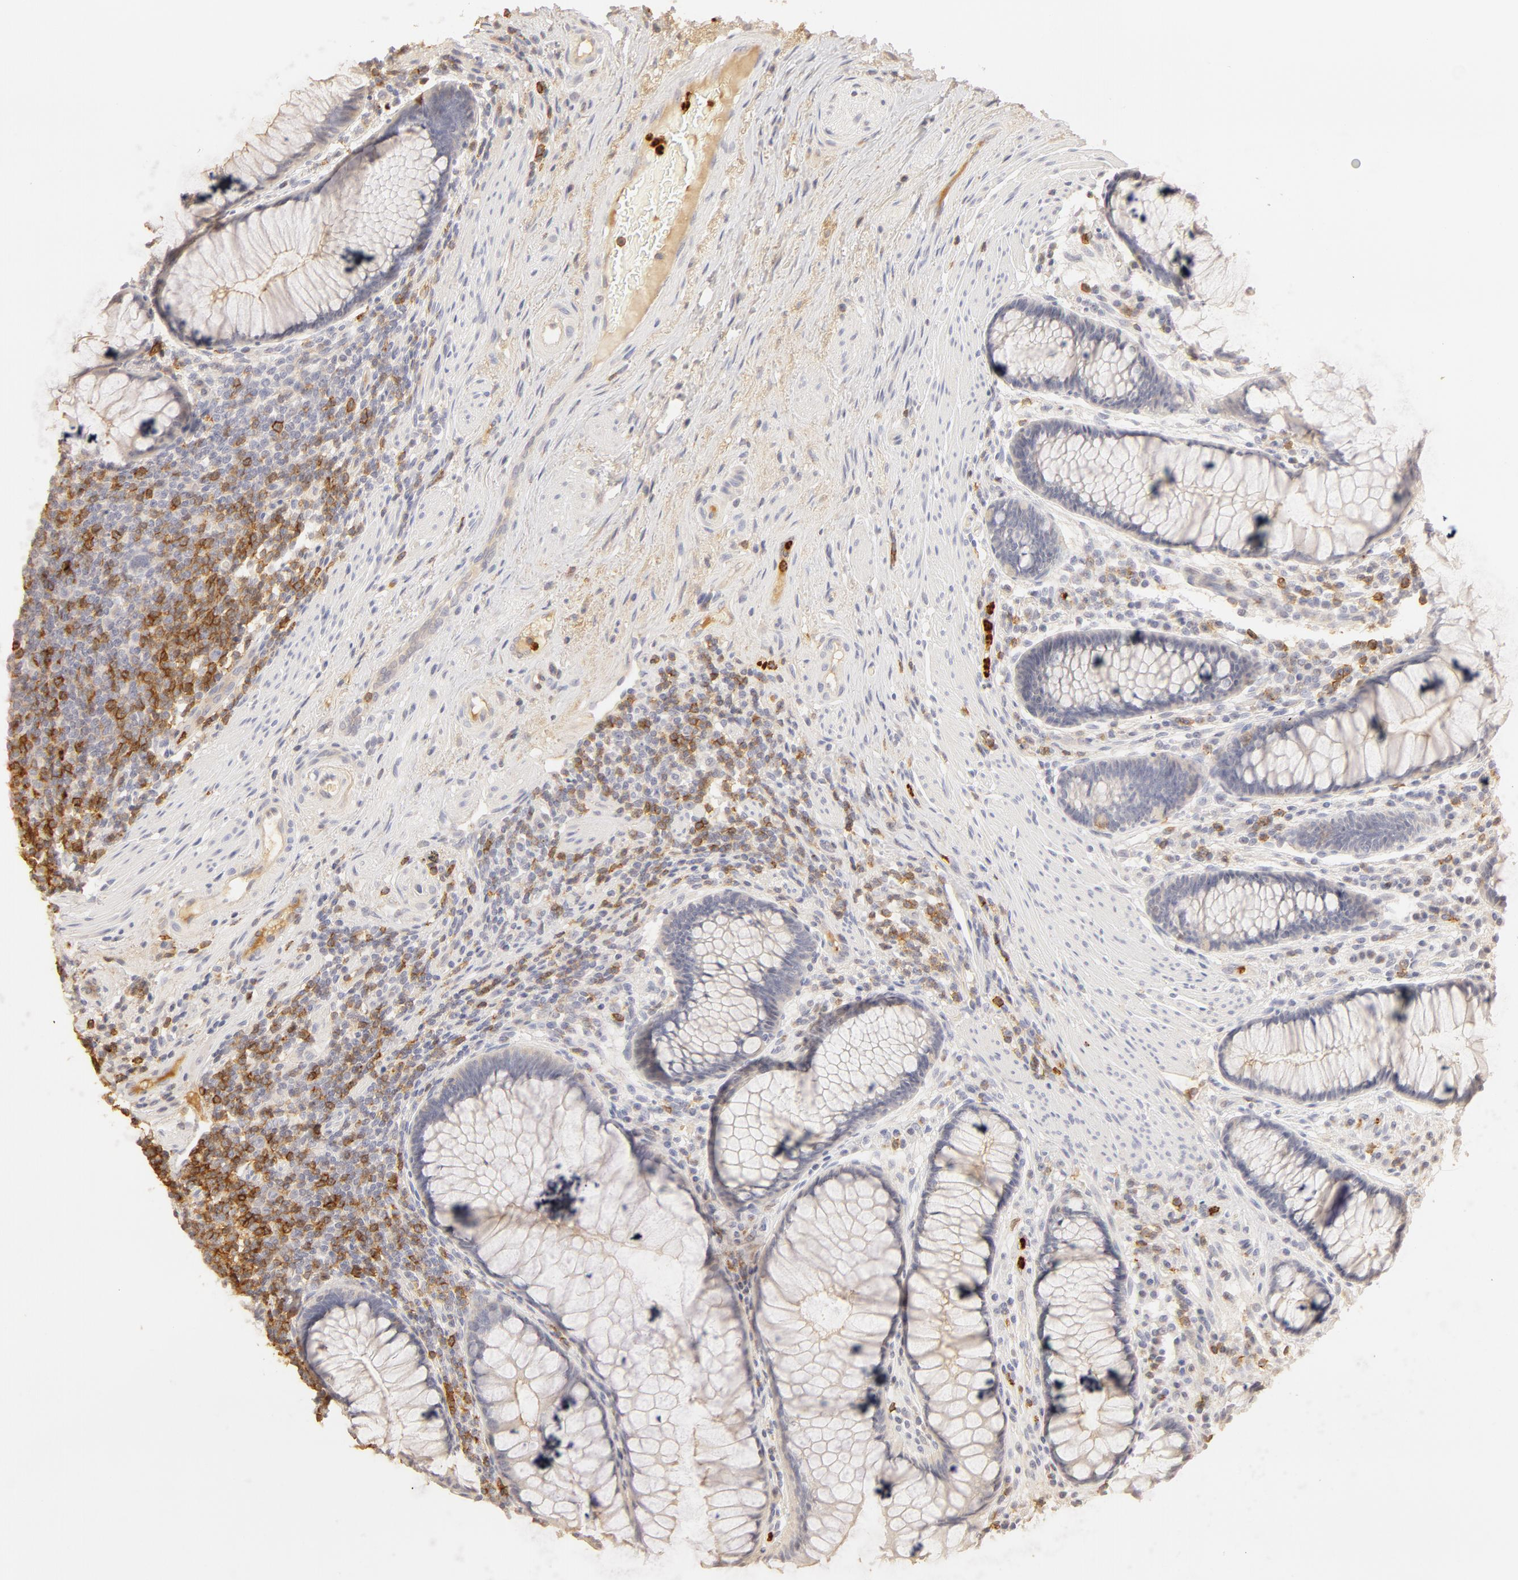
{"staining": {"intensity": "negative", "quantity": "none", "location": "none"}, "tissue": "rectum", "cell_type": "Glandular cells", "image_type": "normal", "snomed": [{"axis": "morphology", "description": "Normal tissue, NOS"}, {"axis": "topography", "description": "Rectum"}], "caption": "This is an IHC photomicrograph of unremarkable rectum. There is no staining in glandular cells.", "gene": "C1R", "patient": {"sex": "male", "age": 77}}